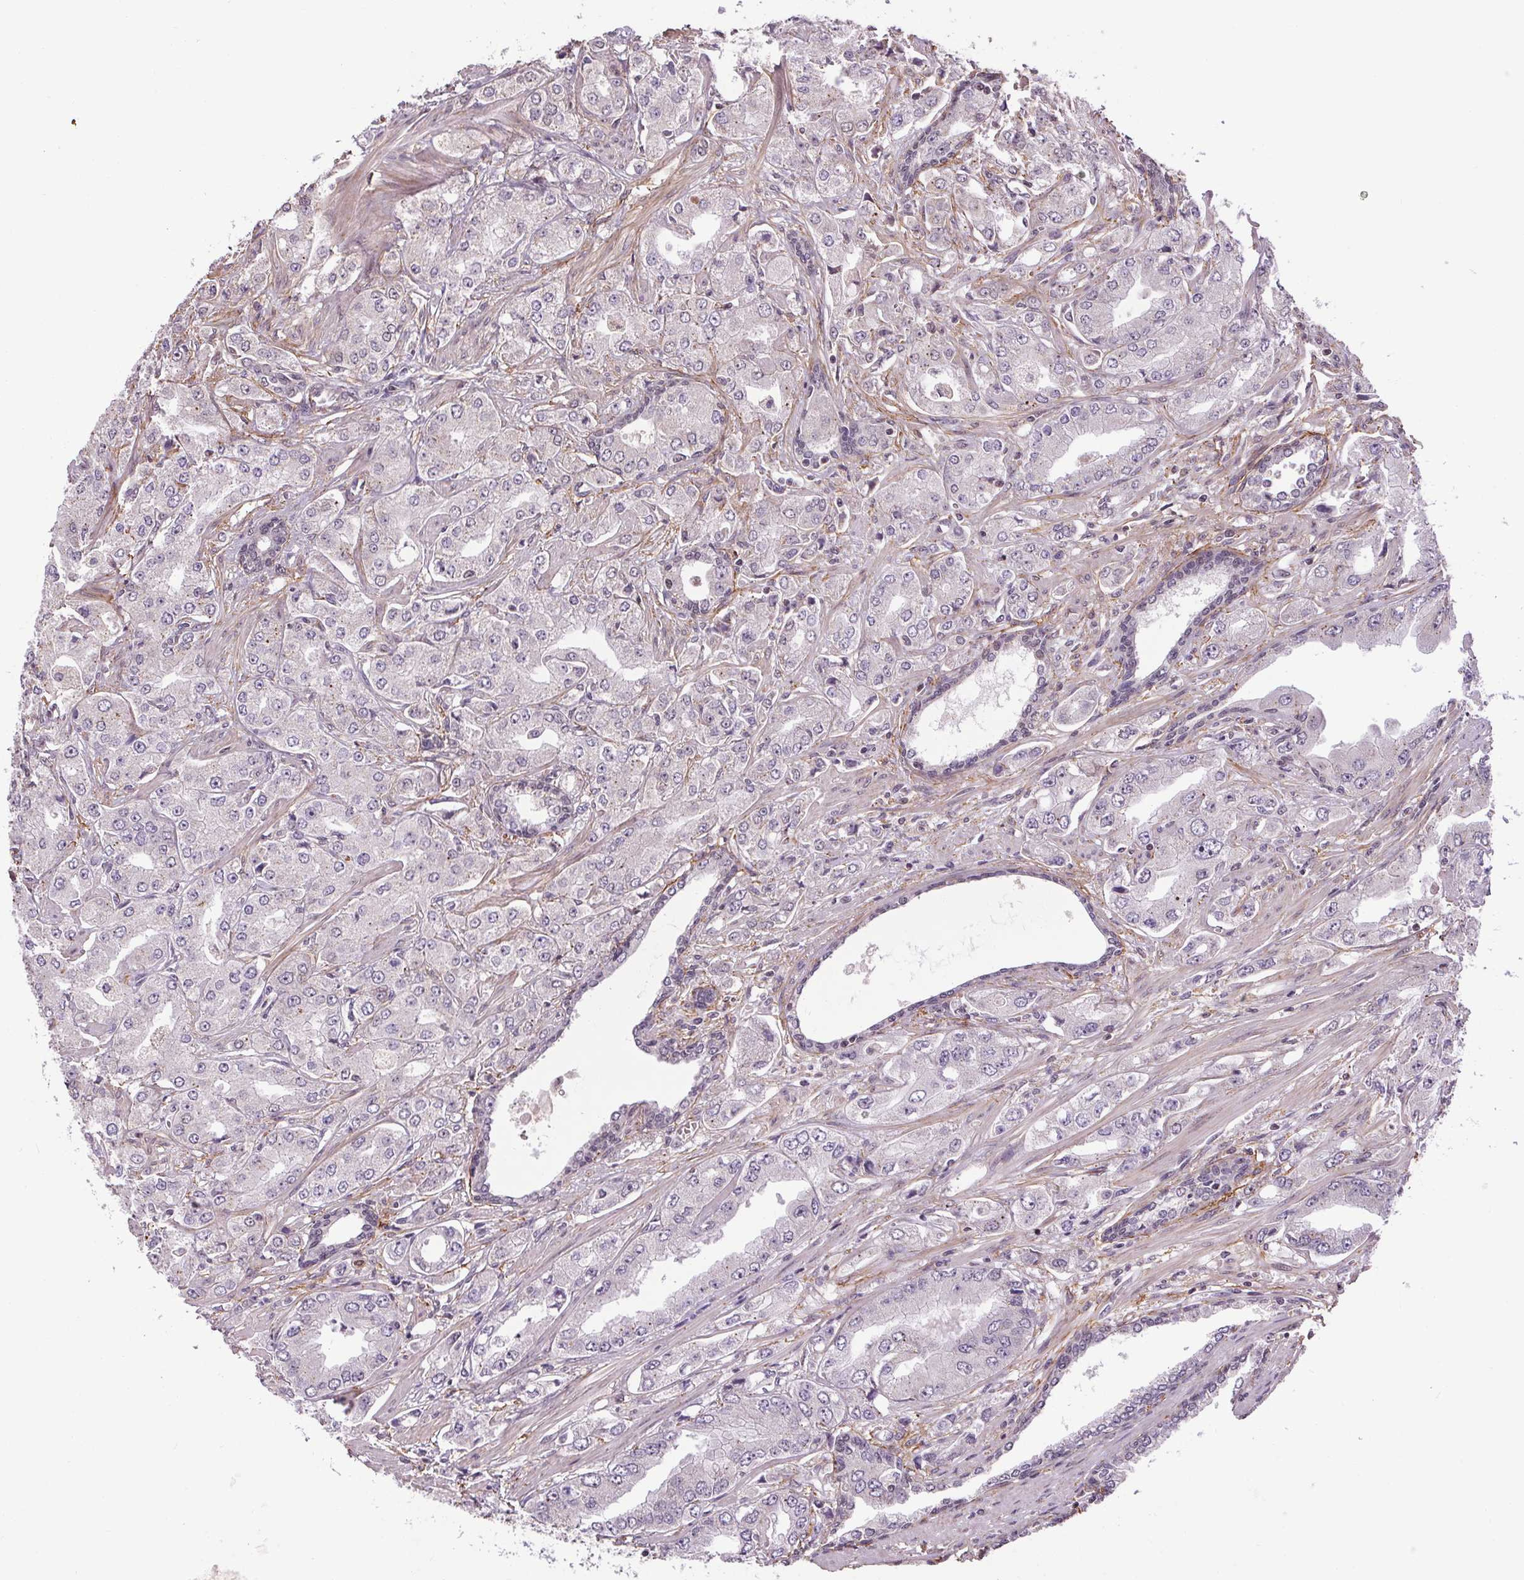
{"staining": {"intensity": "negative", "quantity": "none", "location": "none"}, "tissue": "prostate cancer", "cell_type": "Tumor cells", "image_type": "cancer", "snomed": [{"axis": "morphology", "description": "Adenocarcinoma, Low grade"}, {"axis": "topography", "description": "Prostate"}], "caption": "There is no significant positivity in tumor cells of adenocarcinoma (low-grade) (prostate).", "gene": "KIAA0232", "patient": {"sex": "male", "age": 60}}